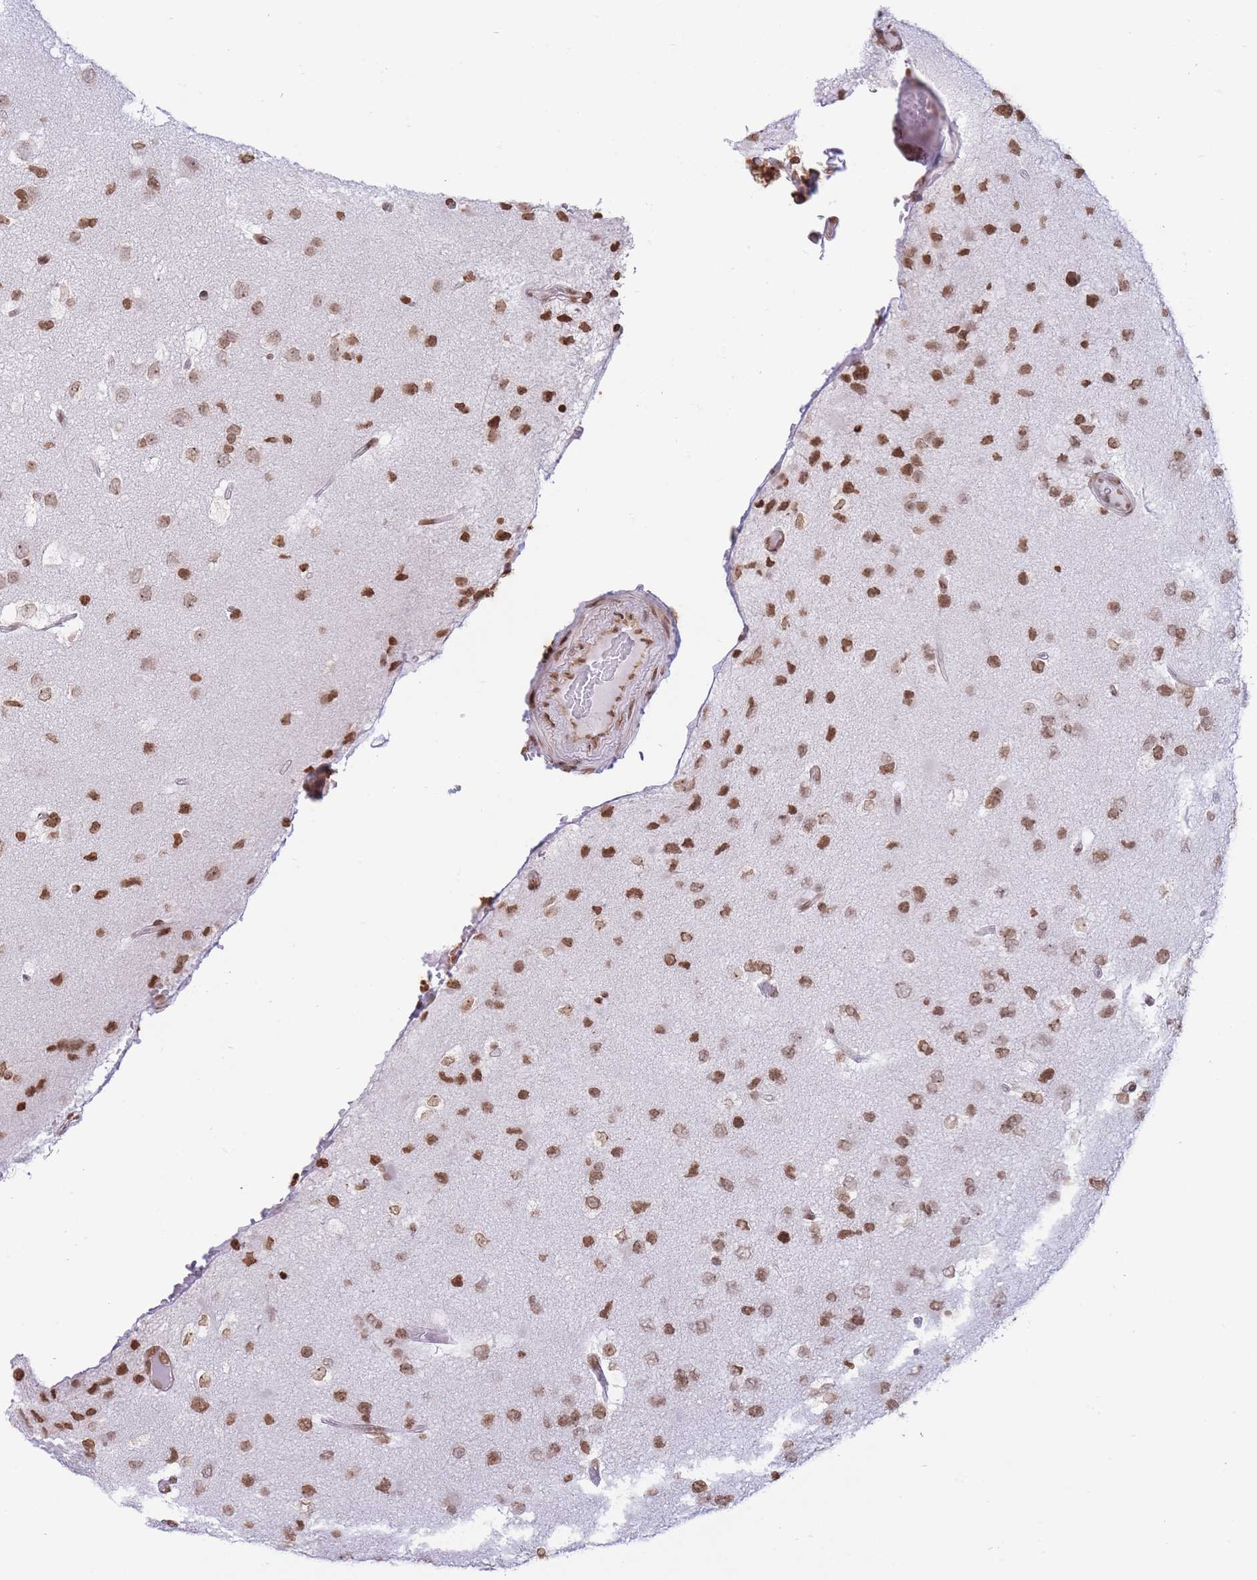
{"staining": {"intensity": "moderate", "quantity": ">75%", "location": "nuclear"}, "tissue": "glioma", "cell_type": "Tumor cells", "image_type": "cancer", "snomed": [{"axis": "morphology", "description": "Glioma, malignant, High grade"}, {"axis": "topography", "description": "Brain"}], "caption": "High-grade glioma (malignant) stained with immunohistochemistry (IHC) displays moderate nuclear expression in approximately >75% of tumor cells. (IHC, brightfield microscopy, high magnification).", "gene": "SHISAL1", "patient": {"sex": "male", "age": 53}}